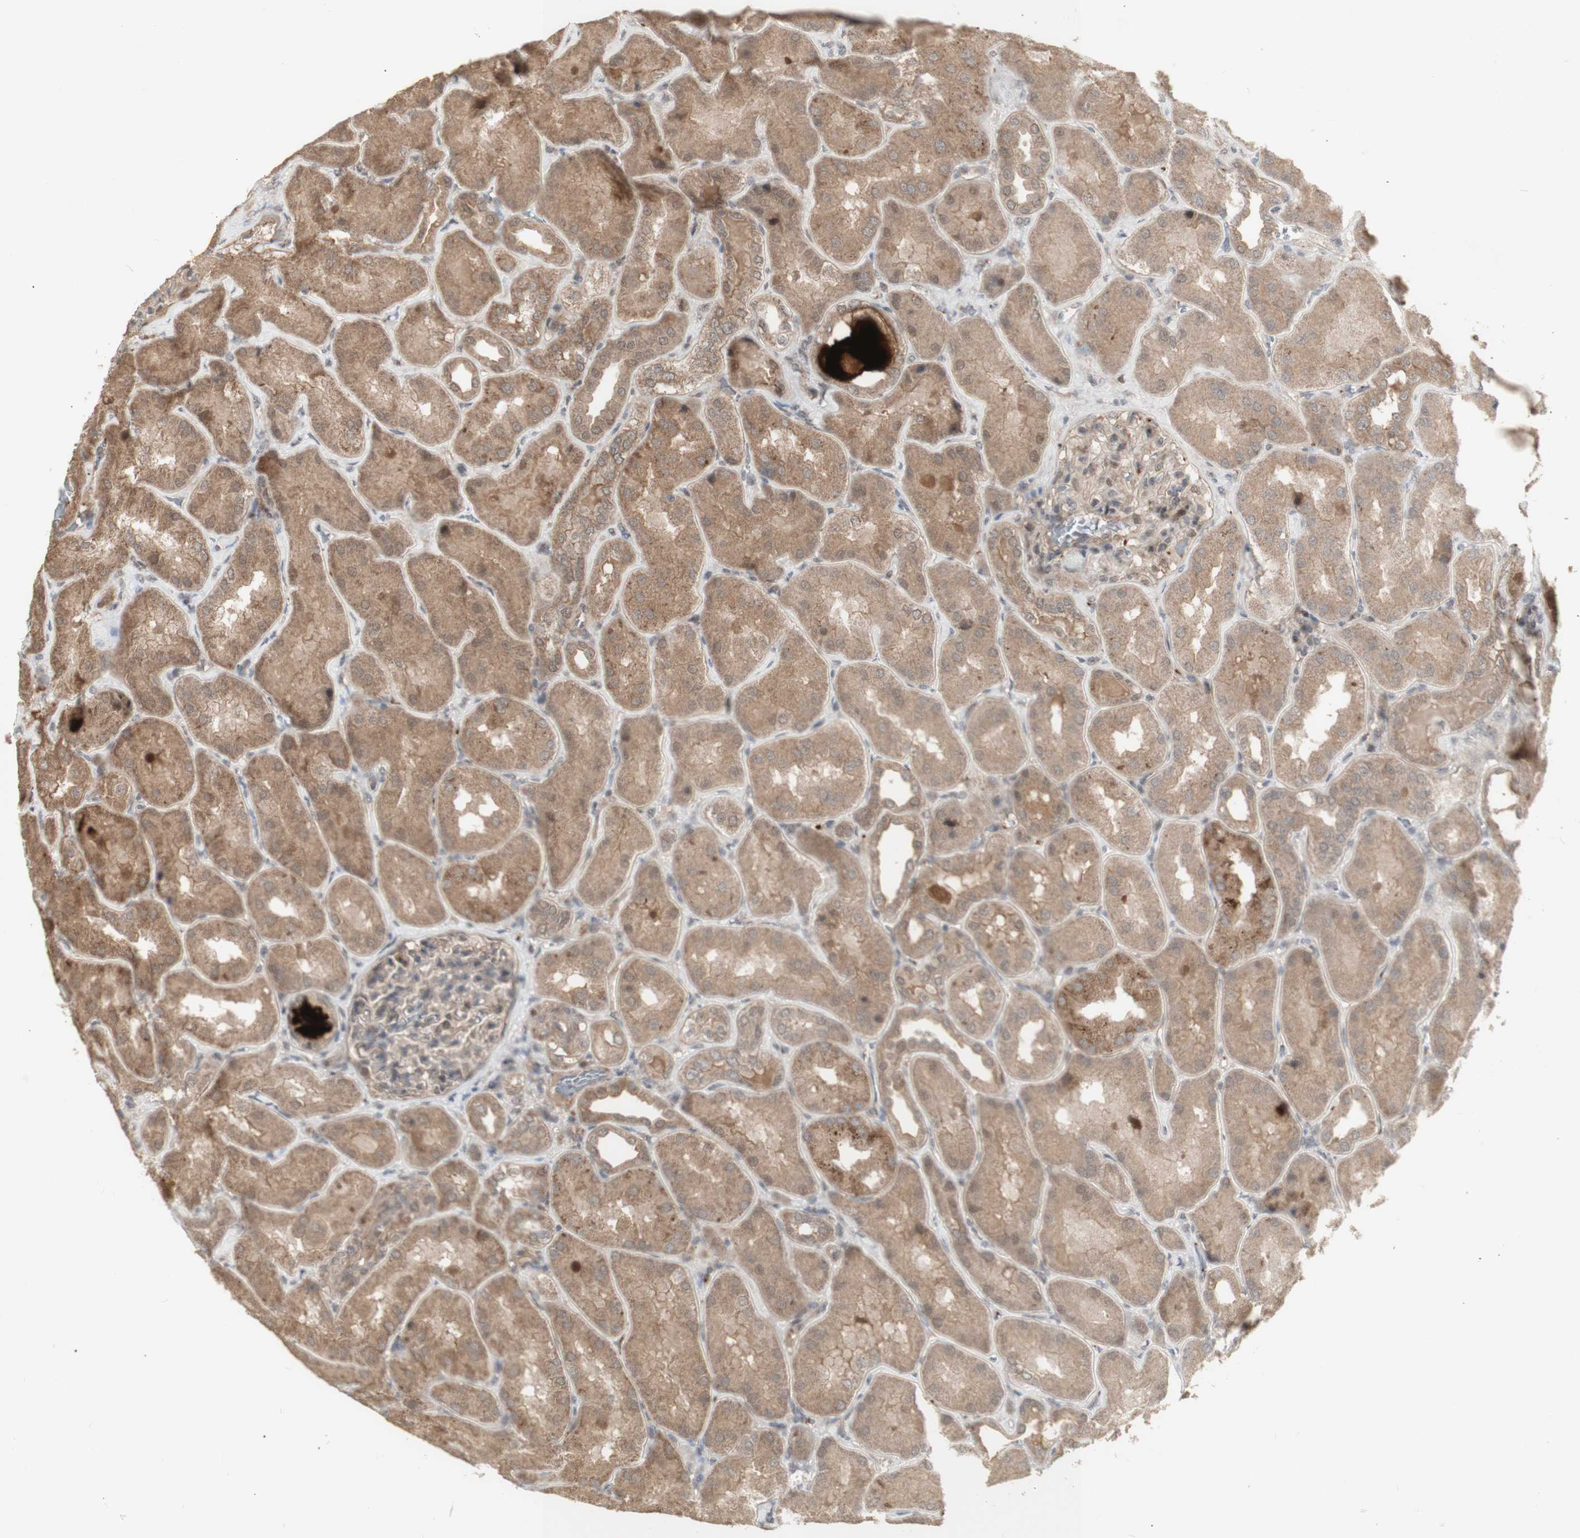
{"staining": {"intensity": "moderate", "quantity": ">75%", "location": "cytoplasmic/membranous"}, "tissue": "kidney", "cell_type": "Cells in glomeruli", "image_type": "normal", "snomed": [{"axis": "morphology", "description": "Normal tissue, NOS"}, {"axis": "topography", "description": "Kidney"}], "caption": "IHC micrograph of unremarkable human kidney stained for a protein (brown), which reveals medium levels of moderate cytoplasmic/membranous expression in approximately >75% of cells in glomeruli.", "gene": "ALOX12", "patient": {"sex": "female", "age": 56}}